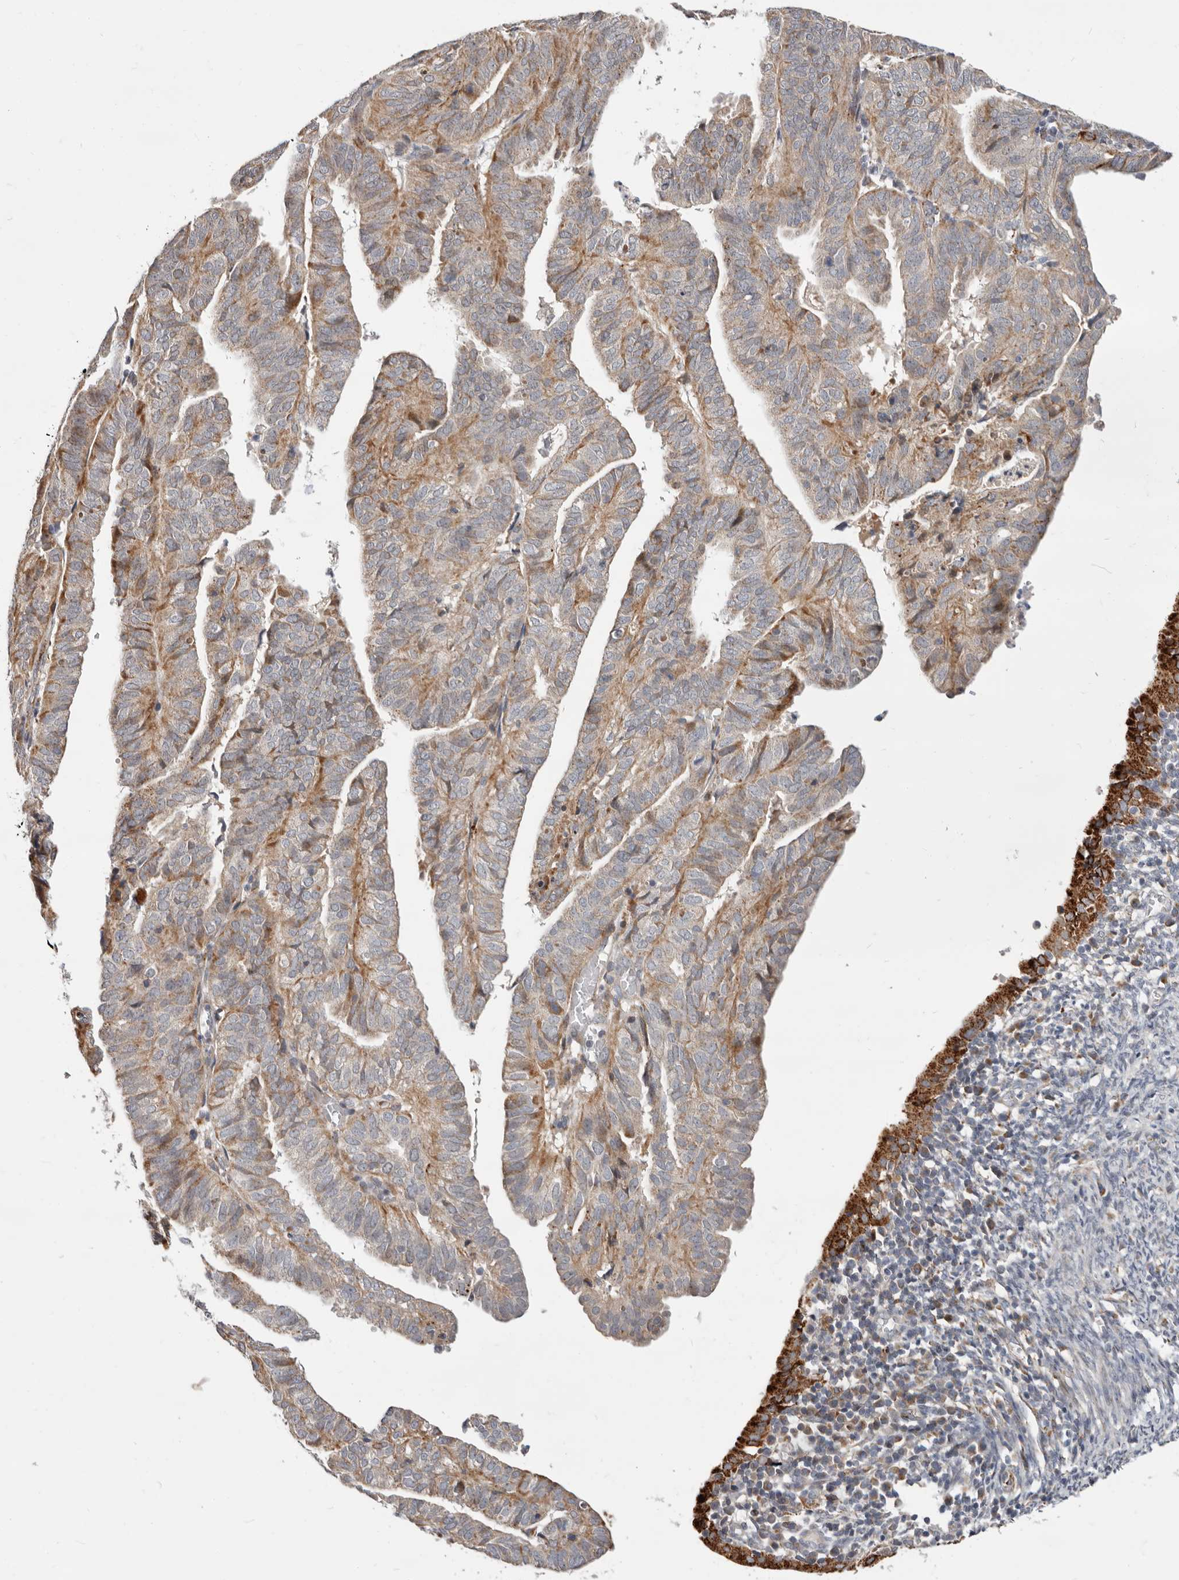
{"staining": {"intensity": "strong", "quantity": "25%-75%", "location": "cytoplasmic/membranous"}, "tissue": "endometrial cancer", "cell_type": "Tumor cells", "image_type": "cancer", "snomed": [{"axis": "morphology", "description": "Adenocarcinoma, NOS"}, {"axis": "topography", "description": "Uterus"}], "caption": "The immunohistochemical stain labels strong cytoplasmic/membranous positivity in tumor cells of endometrial adenocarcinoma tissue.", "gene": "TOR3A", "patient": {"sex": "female", "age": 77}}